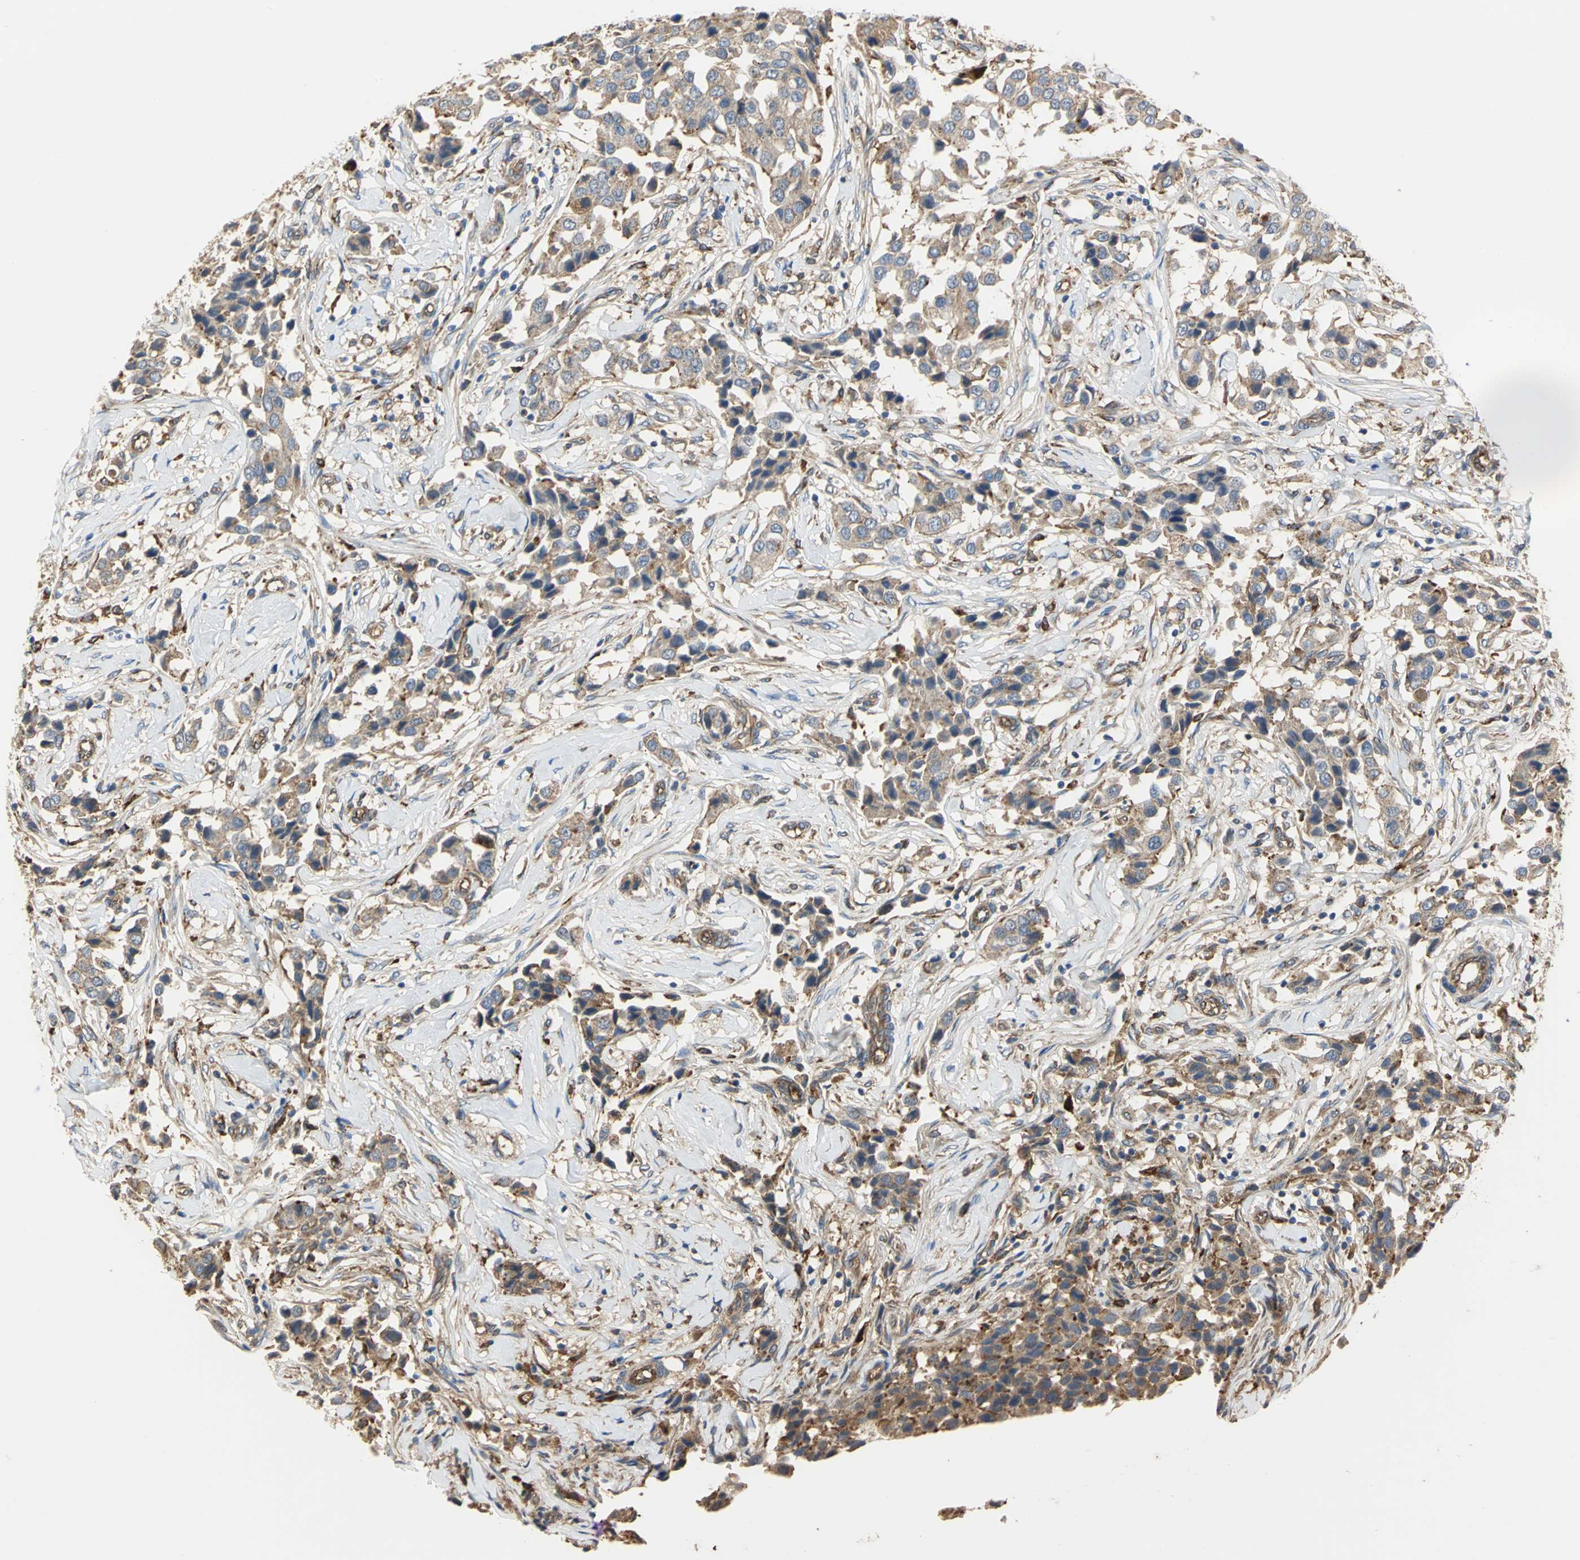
{"staining": {"intensity": "moderate", "quantity": "25%-75%", "location": "cytoplasmic/membranous"}, "tissue": "breast cancer", "cell_type": "Tumor cells", "image_type": "cancer", "snomed": [{"axis": "morphology", "description": "Duct carcinoma"}, {"axis": "topography", "description": "Breast"}], "caption": "About 25%-75% of tumor cells in breast cancer display moderate cytoplasmic/membranous protein expression as visualized by brown immunohistochemical staining.", "gene": "DIAPH2", "patient": {"sex": "female", "age": 80}}